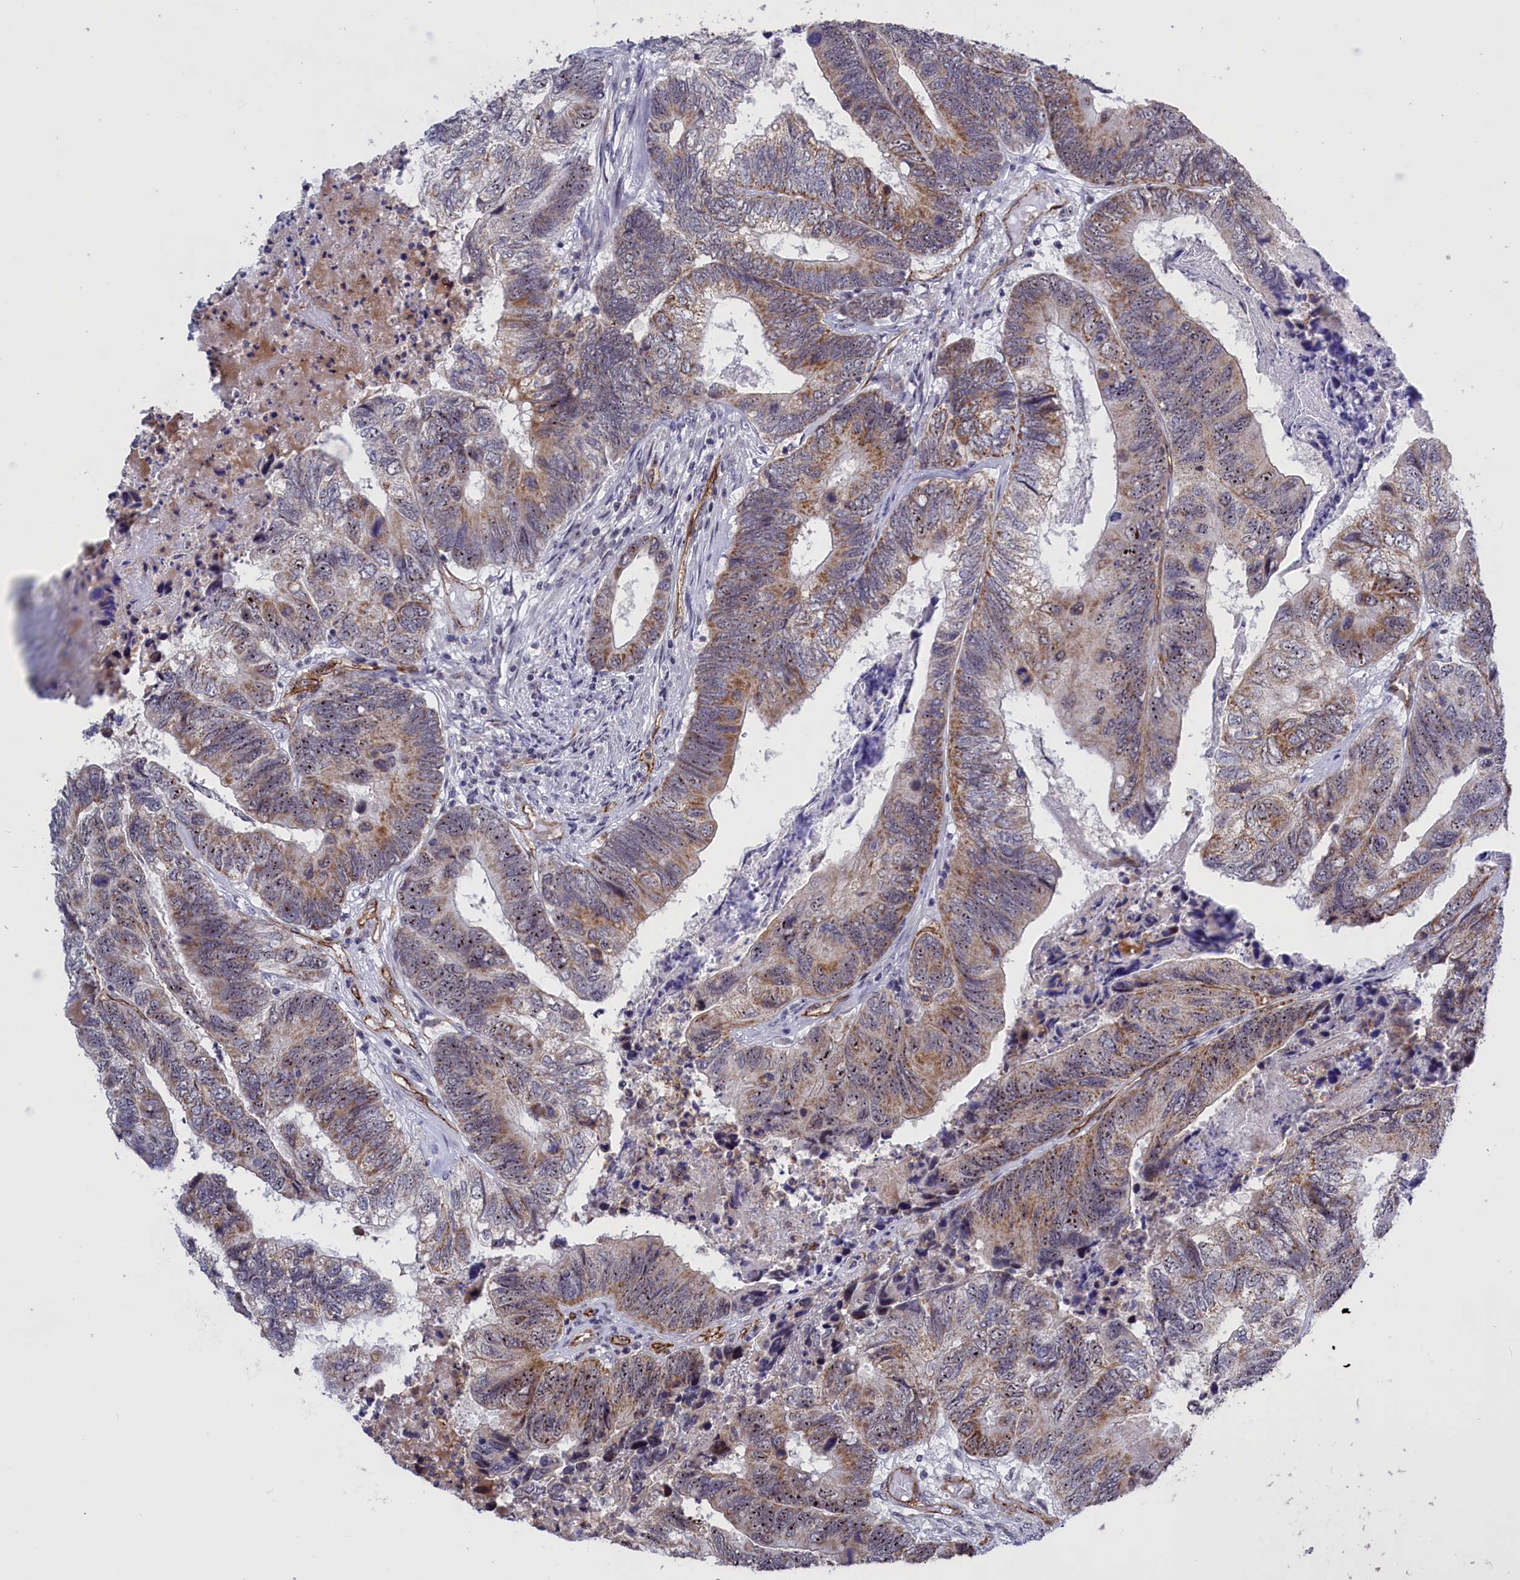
{"staining": {"intensity": "moderate", "quantity": "25%-75%", "location": "cytoplasmic/membranous,nuclear"}, "tissue": "colorectal cancer", "cell_type": "Tumor cells", "image_type": "cancer", "snomed": [{"axis": "morphology", "description": "Adenocarcinoma, NOS"}, {"axis": "topography", "description": "Colon"}], "caption": "Immunohistochemistry image of human colorectal cancer (adenocarcinoma) stained for a protein (brown), which displays medium levels of moderate cytoplasmic/membranous and nuclear positivity in about 25%-75% of tumor cells.", "gene": "MPND", "patient": {"sex": "female", "age": 67}}